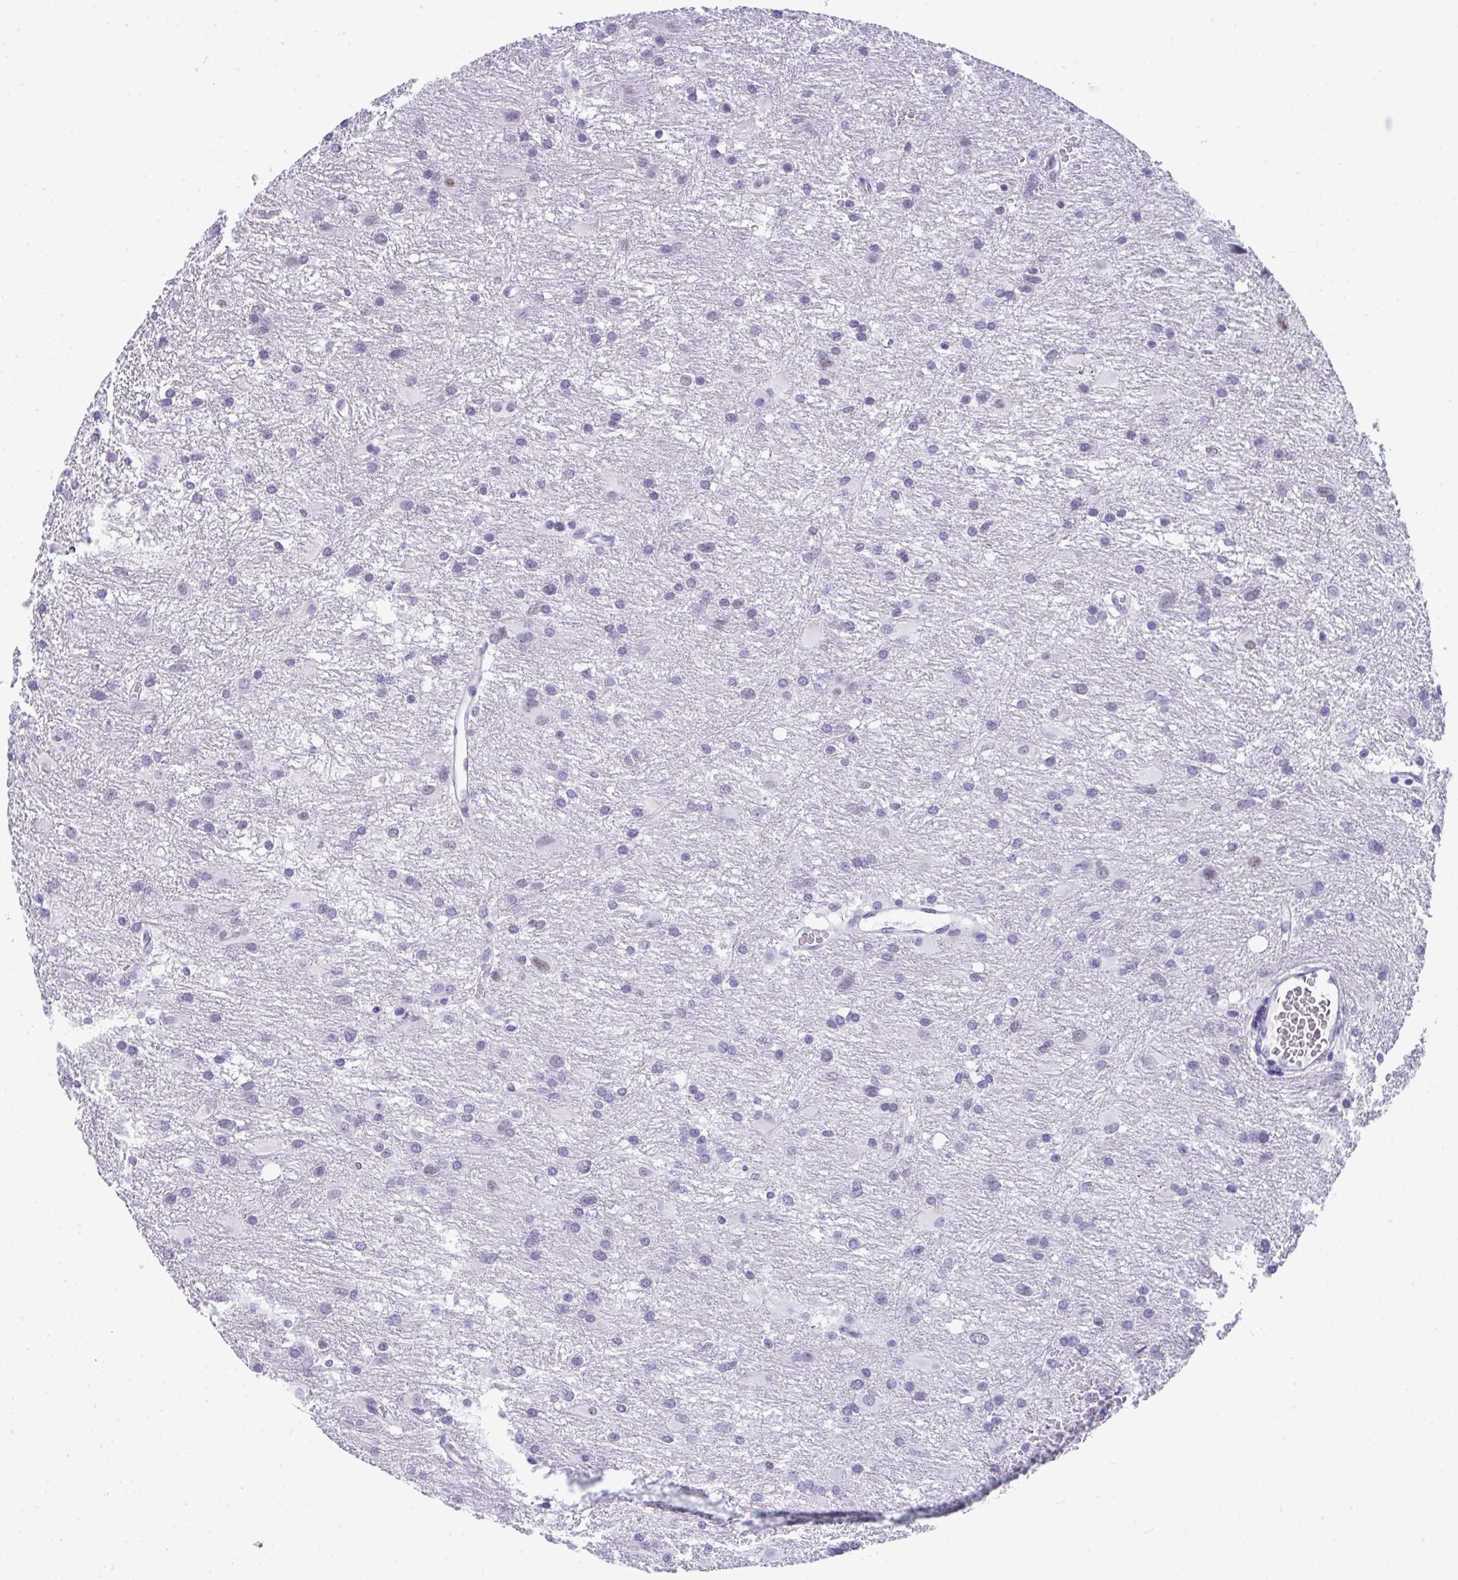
{"staining": {"intensity": "negative", "quantity": "none", "location": "none"}, "tissue": "glioma", "cell_type": "Tumor cells", "image_type": "cancer", "snomed": [{"axis": "morphology", "description": "Glioma, malignant, High grade"}, {"axis": "topography", "description": "Brain"}], "caption": "An immunohistochemistry photomicrograph of malignant glioma (high-grade) is shown. There is no staining in tumor cells of malignant glioma (high-grade).", "gene": "CDK13", "patient": {"sex": "male", "age": 53}}